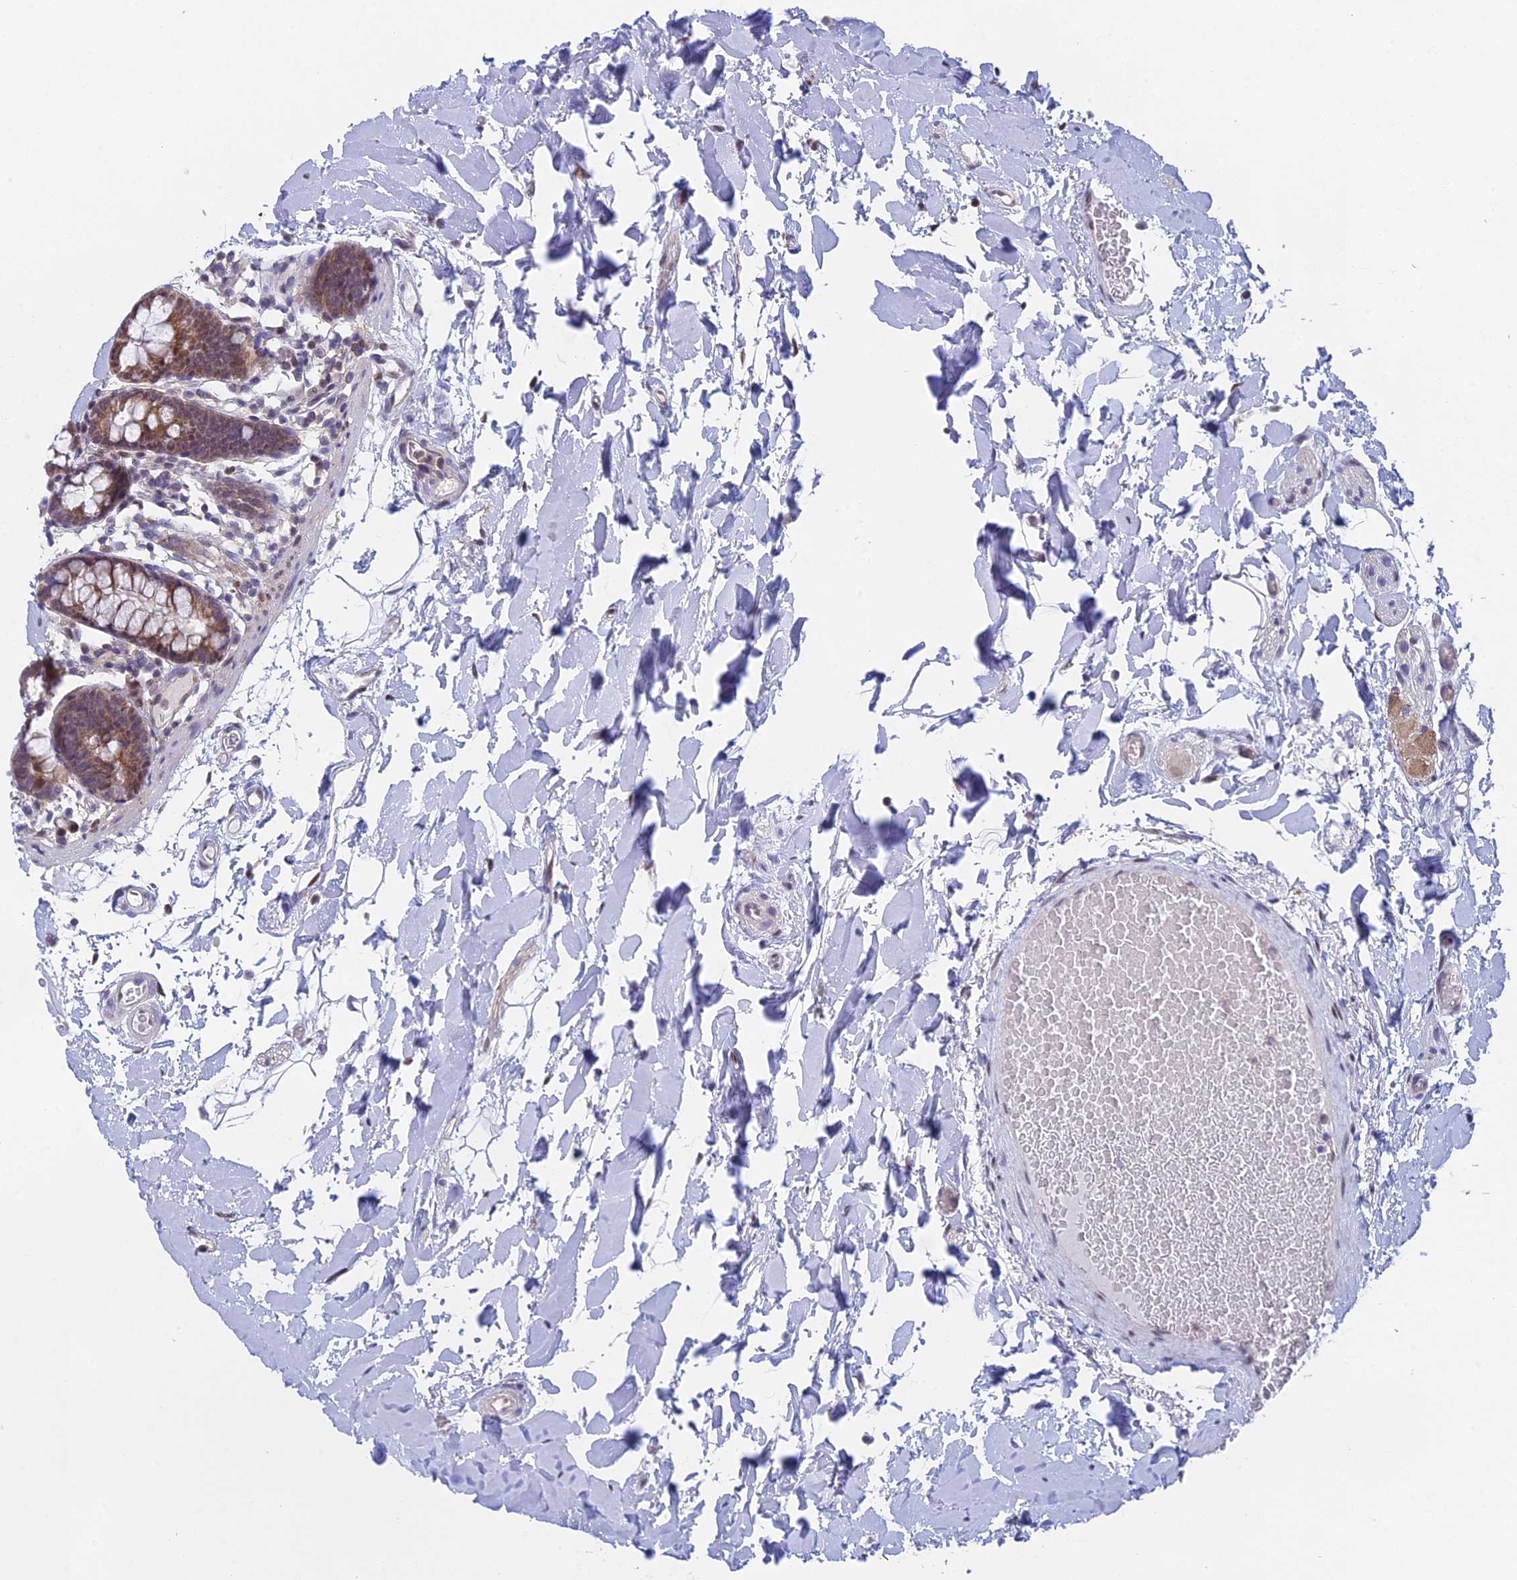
{"staining": {"intensity": "negative", "quantity": "none", "location": "none"}, "tissue": "colon", "cell_type": "Endothelial cells", "image_type": "normal", "snomed": [{"axis": "morphology", "description": "Normal tissue, NOS"}, {"axis": "topography", "description": "Colon"}], "caption": "This is an IHC photomicrograph of benign colon. There is no staining in endothelial cells.", "gene": "MRPL17", "patient": {"sex": "male", "age": 75}}